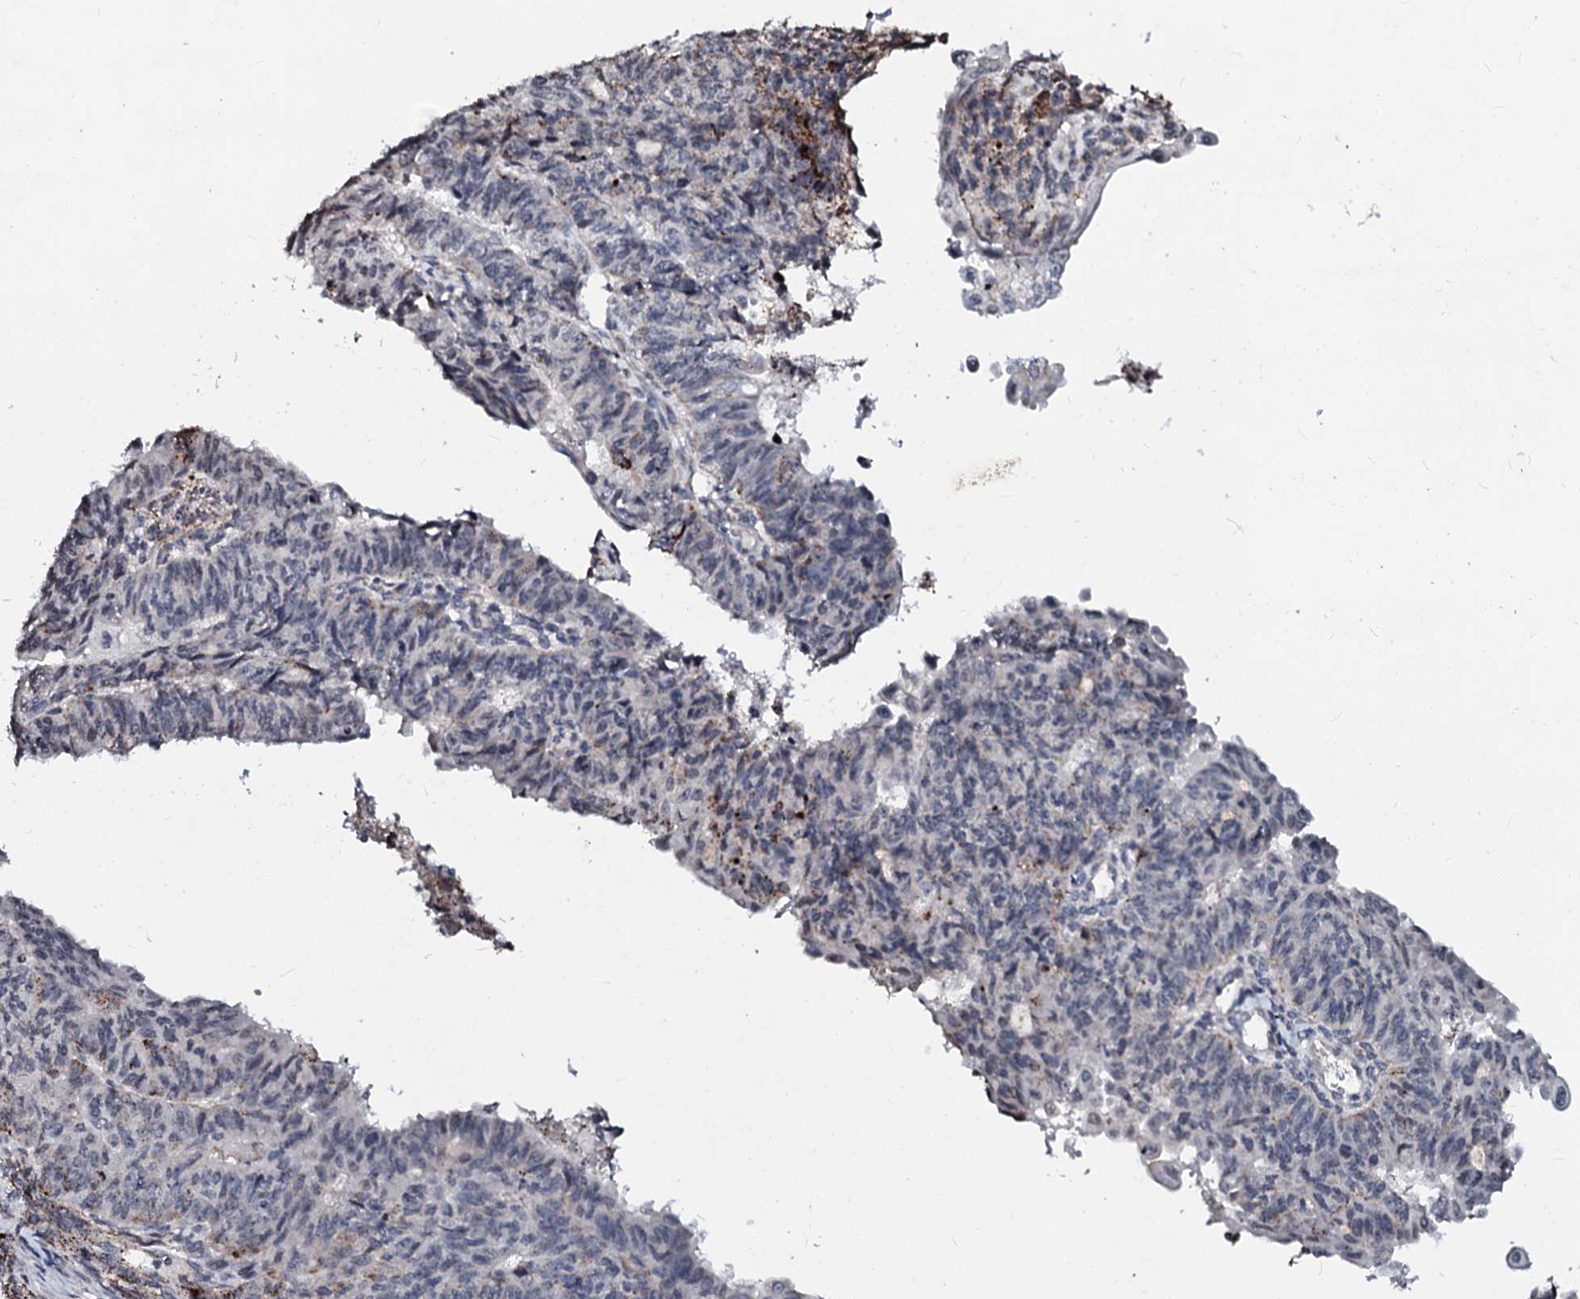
{"staining": {"intensity": "negative", "quantity": "none", "location": "none"}, "tissue": "endometrial cancer", "cell_type": "Tumor cells", "image_type": "cancer", "snomed": [{"axis": "morphology", "description": "Adenocarcinoma, NOS"}, {"axis": "topography", "description": "Endometrium"}], "caption": "Human endometrial cancer (adenocarcinoma) stained for a protein using IHC demonstrates no expression in tumor cells.", "gene": "LSM11", "patient": {"sex": "female", "age": 32}}